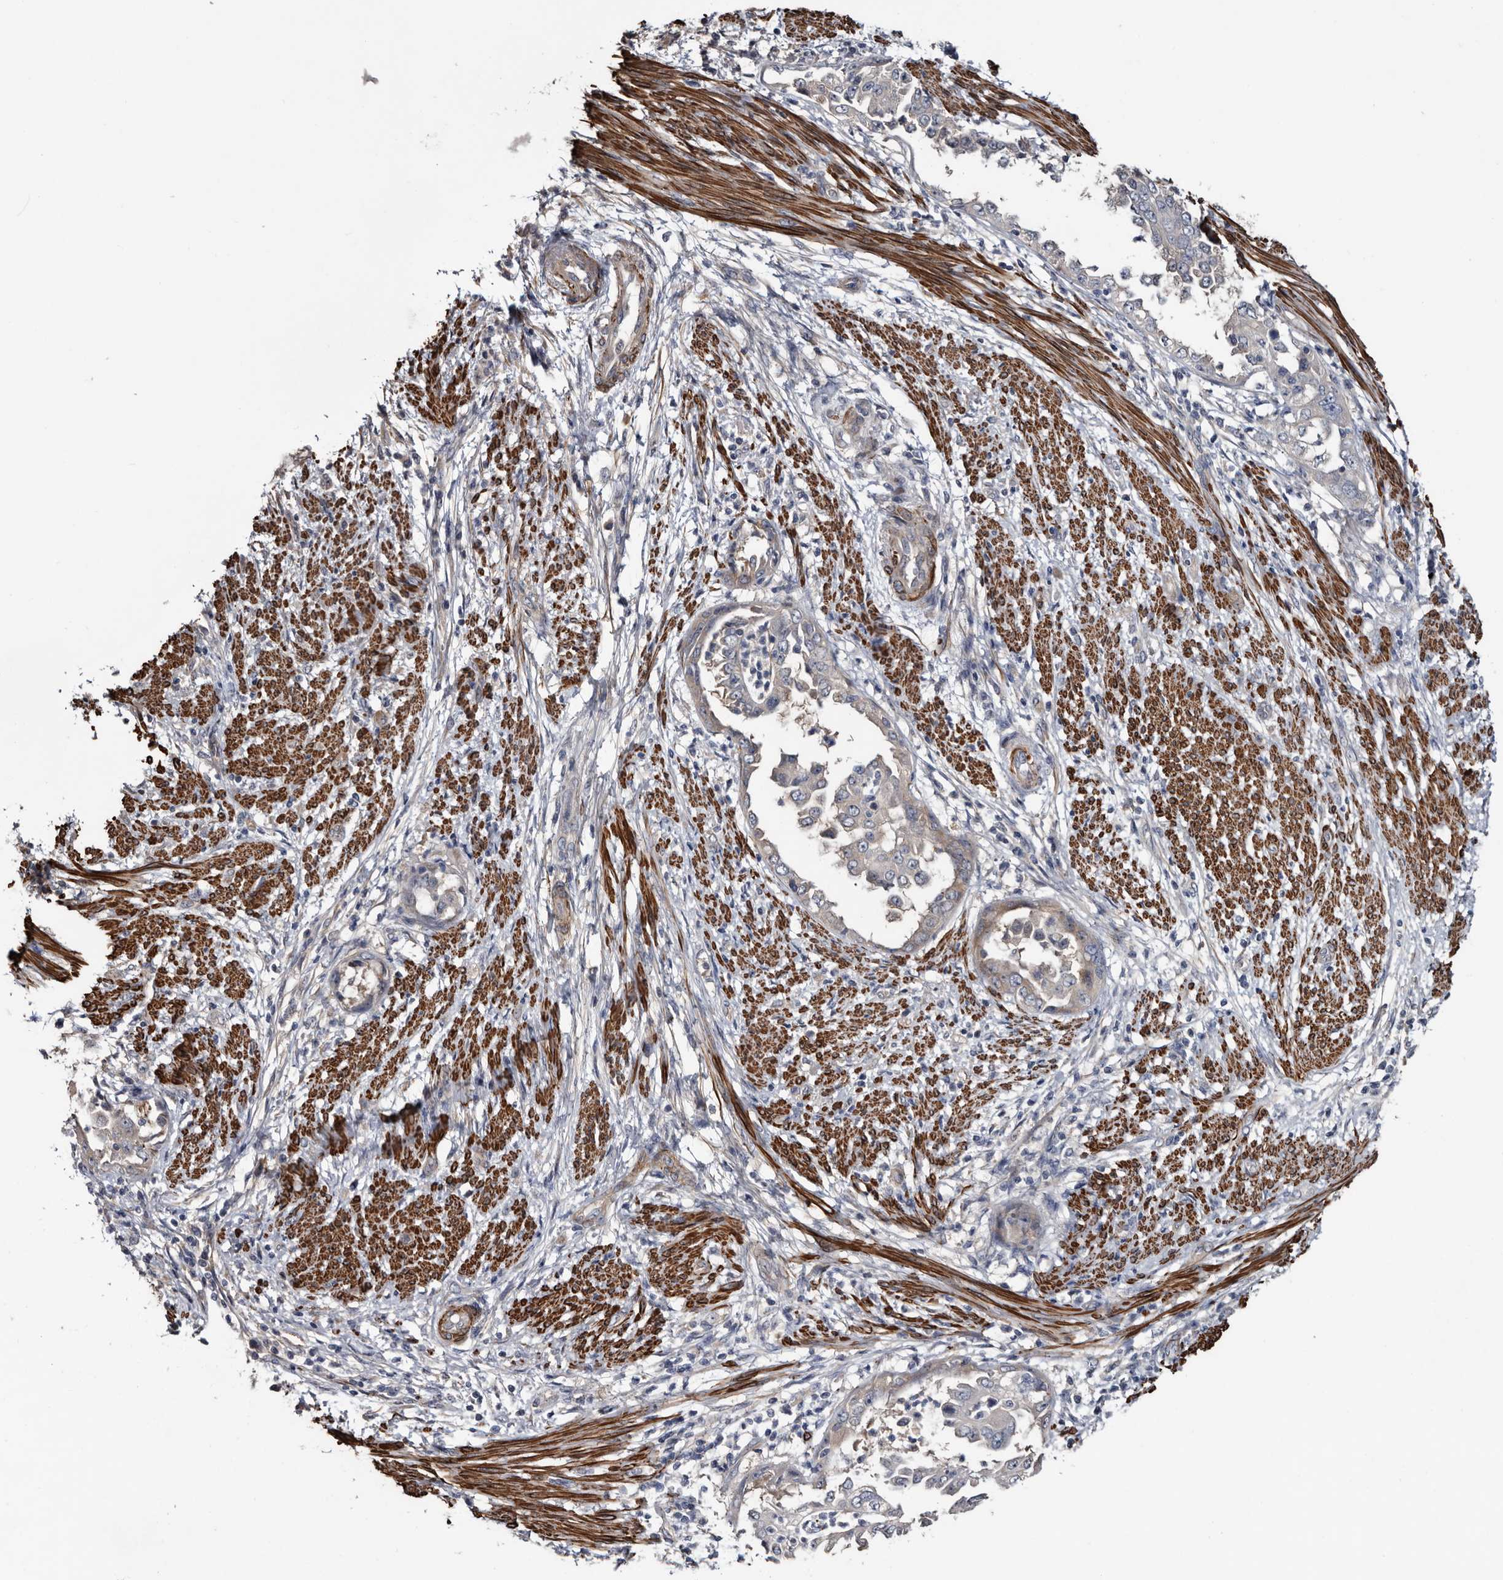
{"staining": {"intensity": "negative", "quantity": "none", "location": "none"}, "tissue": "endometrial cancer", "cell_type": "Tumor cells", "image_type": "cancer", "snomed": [{"axis": "morphology", "description": "Adenocarcinoma, NOS"}, {"axis": "topography", "description": "Endometrium"}], "caption": "Human endometrial adenocarcinoma stained for a protein using immunohistochemistry shows no staining in tumor cells.", "gene": "IARS1", "patient": {"sex": "female", "age": 85}}